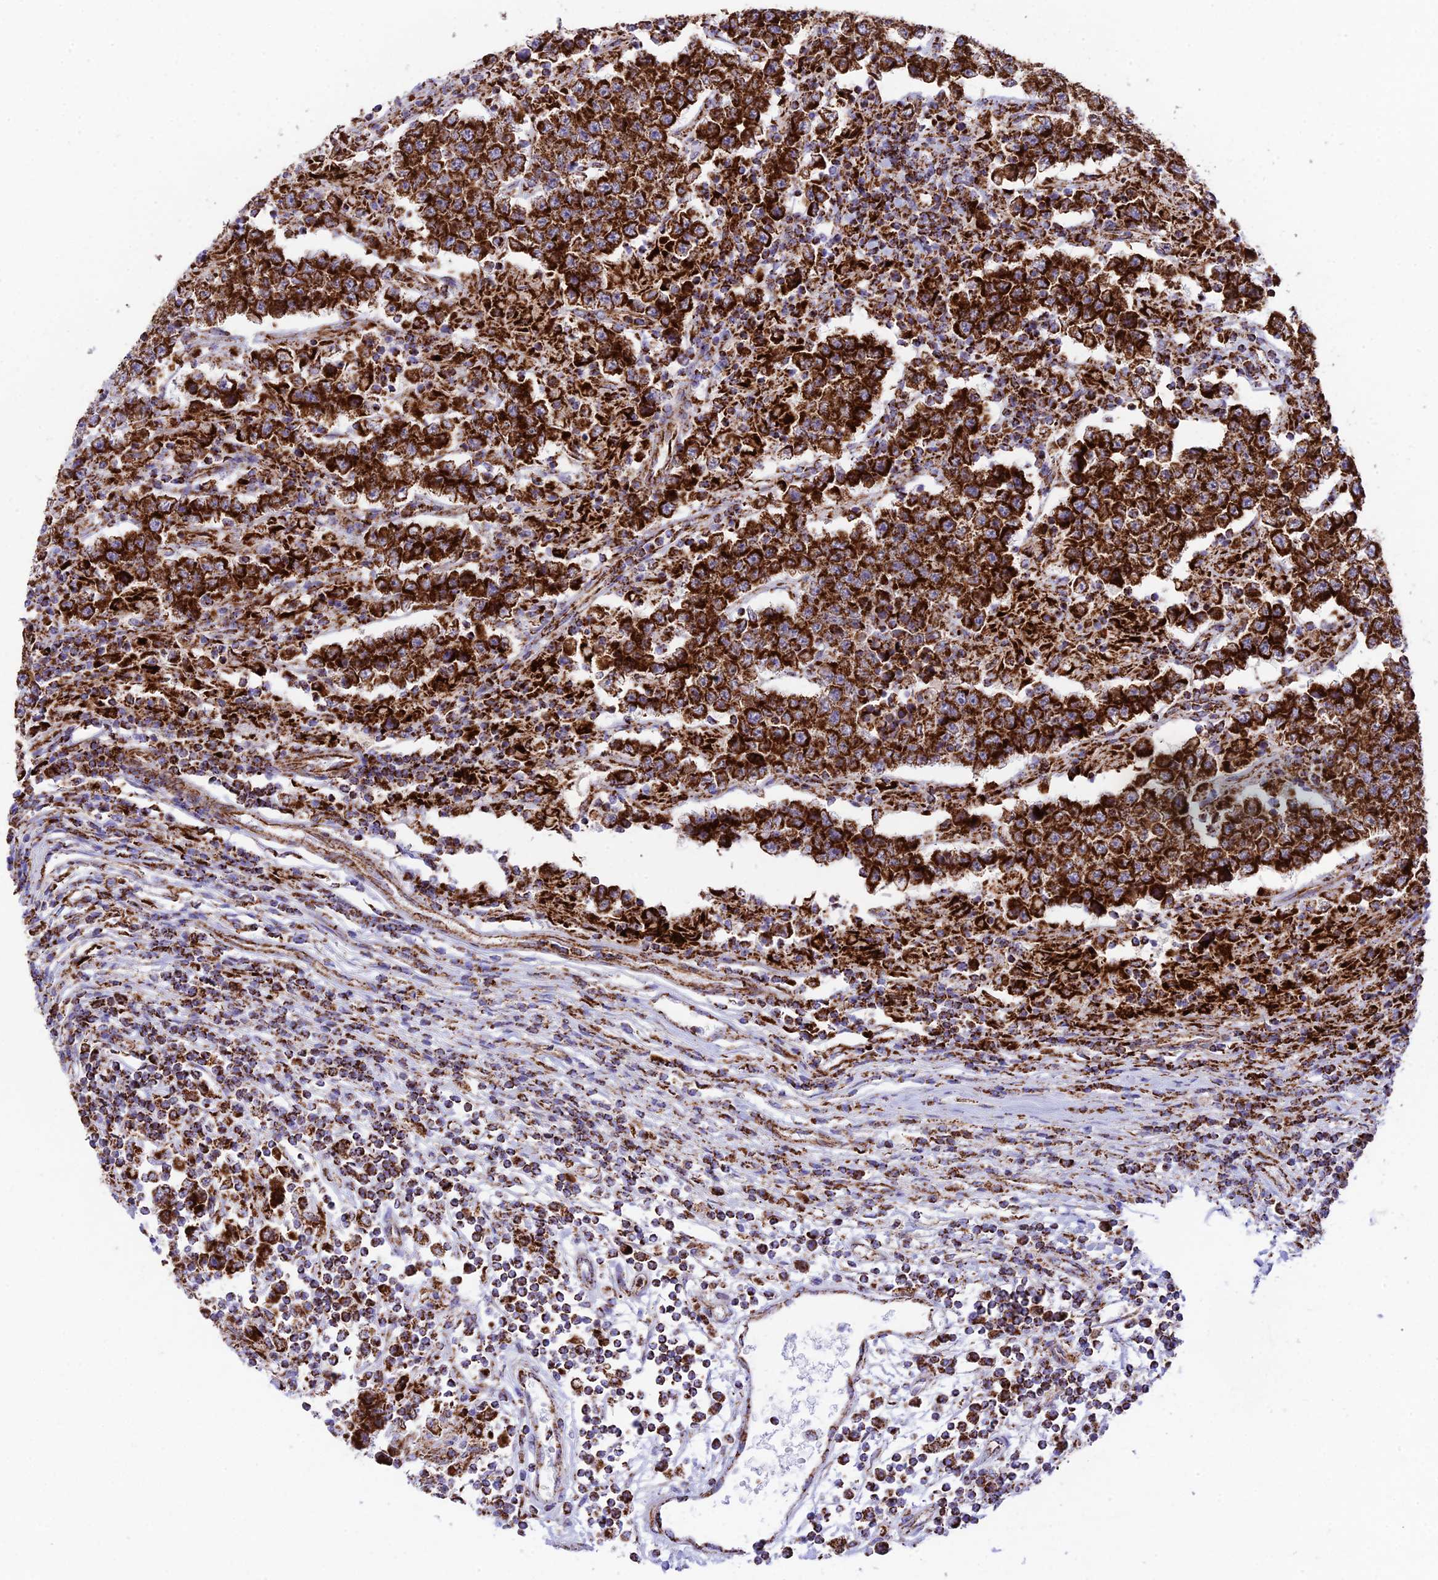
{"staining": {"intensity": "strong", "quantity": ">75%", "location": "cytoplasmic/membranous"}, "tissue": "testis cancer", "cell_type": "Tumor cells", "image_type": "cancer", "snomed": [{"axis": "morphology", "description": "Normal tissue, NOS"}, {"axis": "morphology", "description": "Urothelial carcinoma, High grade"}, {"axis": "morphology", "description": "Seminoma, NOS"}, {"axis": "morphology", "description": "Carcinoma, Embryonal, NOS"}, {"axis": "topography", "description": "Urinary bladder"}, {"axis": "topography", "description": "Testis"}], "caption": "A histopathology image showing strong cytoplasmic/membranous positivity in about >75% of tumor cells in testis urothelial carcinoma (high-grade), as visualized by brown immunohistochemical staining.", "gene": "CHCHD3", "patient": {"sex": "male", "age": 41}}